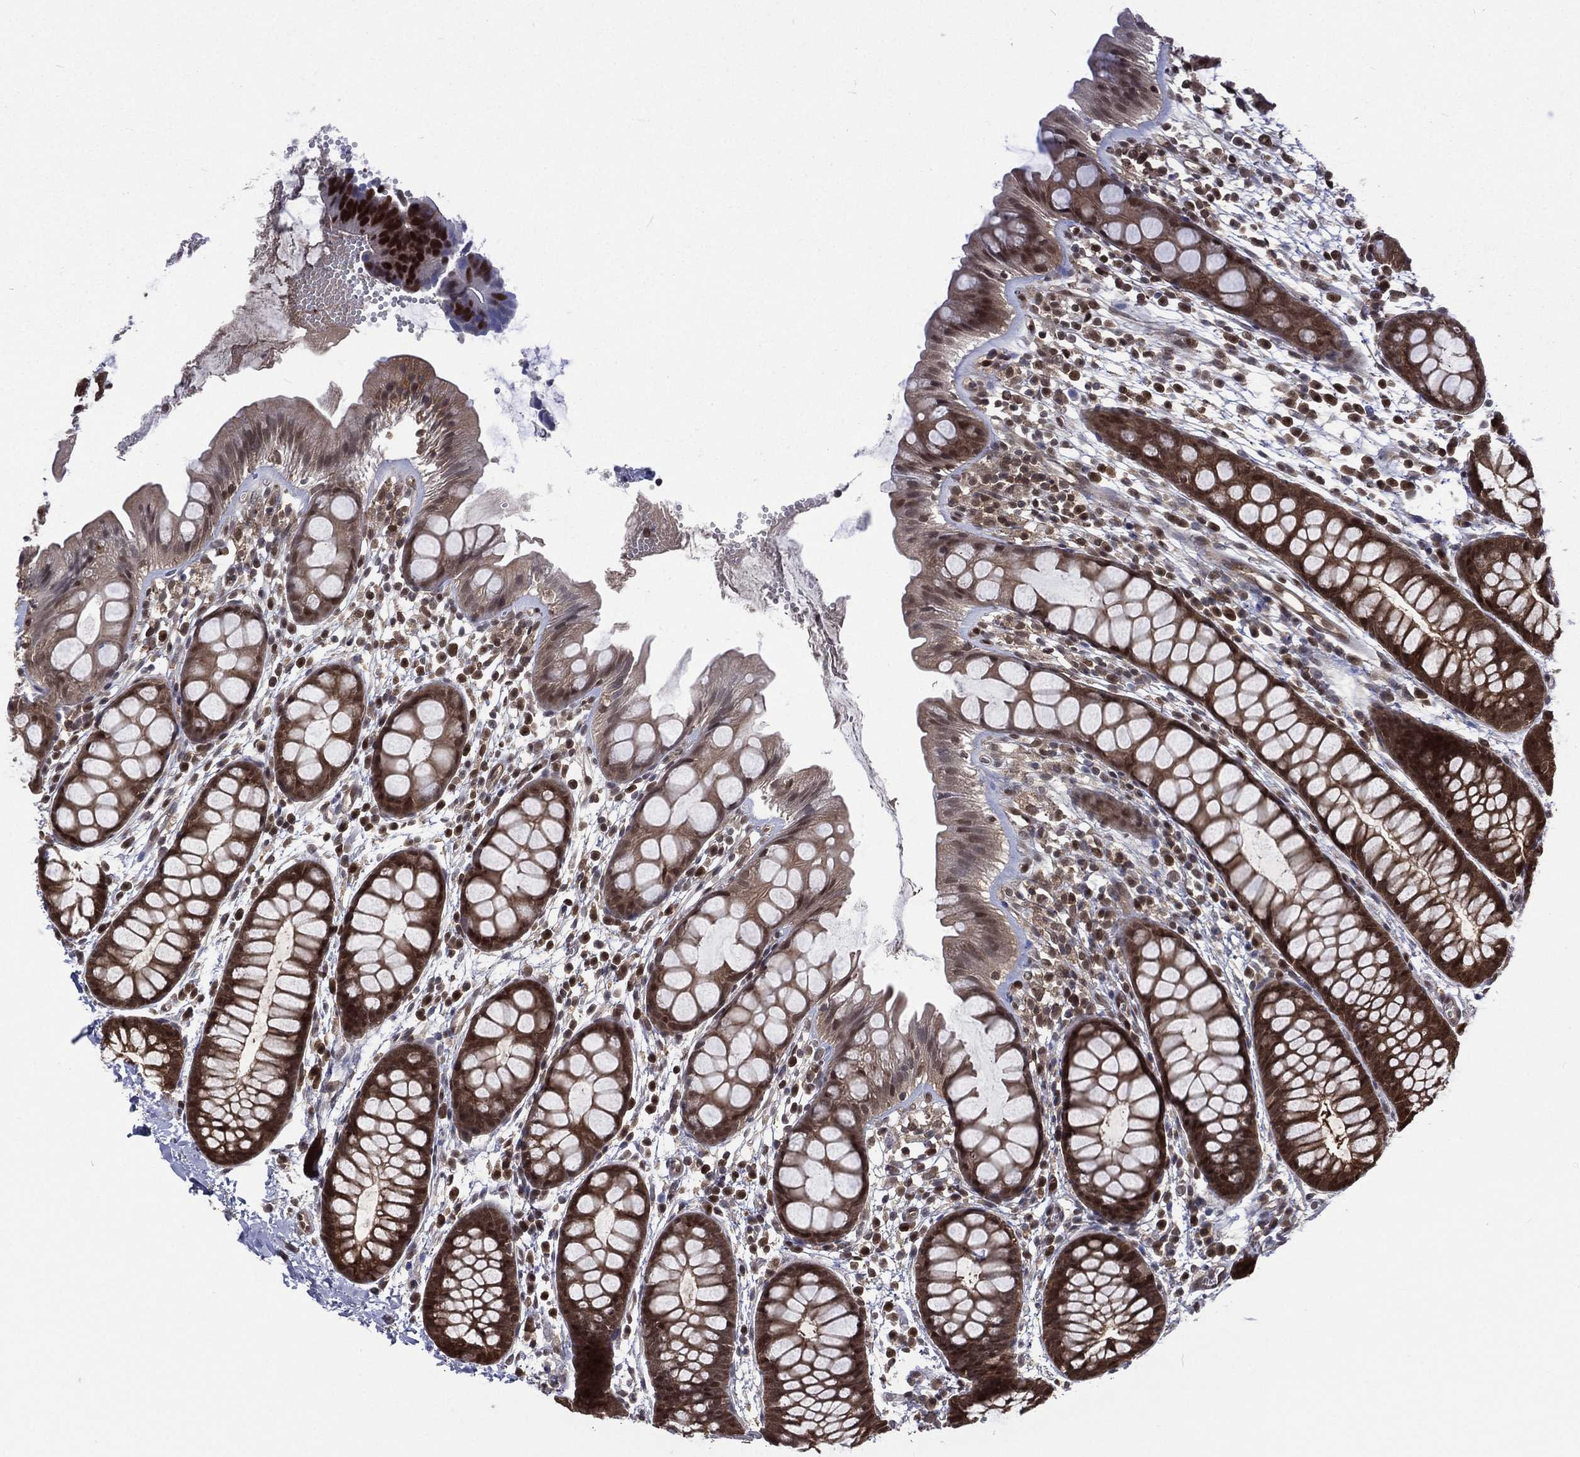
{"staining": {"intensity": "strong", "quantity": "<25%", "location": "cytoplasmic/membranous,nuclear"}, "tissue": "rectum", "cell_type": "Glandular cells", "image_type": "normal", "snomed": [{"axis": "morphology", "description": "Normal tissue, NOS"}, {"axis": "topography", "description": "Rectum"}], "caption": "The immunohistochemical stain shows strong cytoplasmic/membranous,nuclear staining in glandular cells of normal rectum.", "gene": "MTAP", "patient": {"sex": "male", "age": 57}}